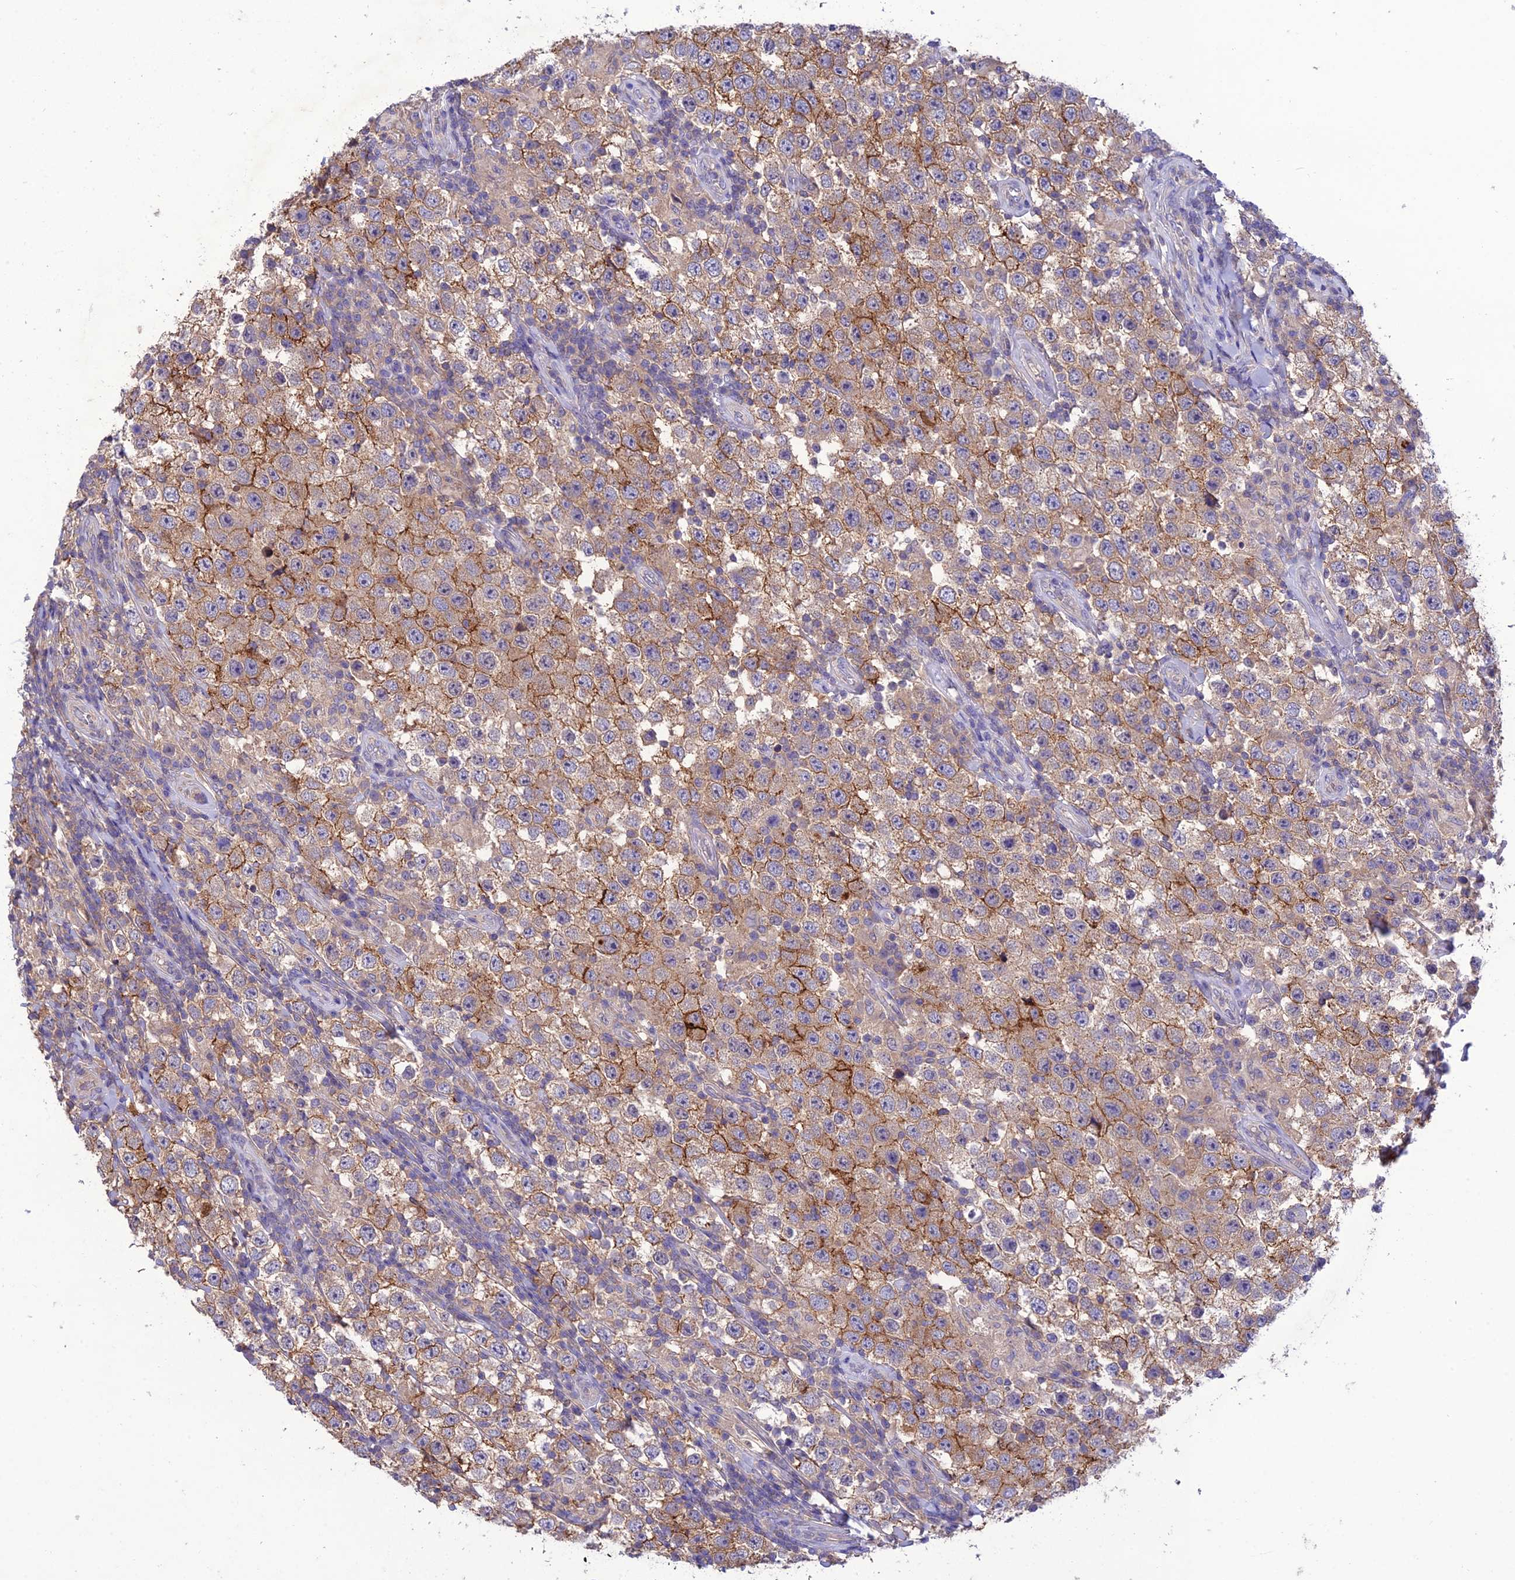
{"staining": {"intensity": "moderate", "quantity": "<25%", "location": "cytoplasmic/membranous"}, "tissue": "testis cancer", "cell_type": "Tumor cells", "image_type": "cancer", "snomed": [{"axis": "morphology", "description": "Normal tissue, NOS"}, {"axis": "morphology", "description": "Urothelial carcinoma, High grade"}, {"axis": "morphology", "description": "Seminoma, NOS"}, {"axis": "morphology", "description": "Carcinoma, Embryonal, NOS"}, {"axis": "topography", "description": "Urinary bladder"}, {"axis": "topography", "description": "Testis"}], "caption": "Tumor cells exhibit moderate cytoplasmic/membranous staining in approximately <25% of cells in testis cancer.", "gene": "SNX24", "patient": {"sex": "male", "age": 41}}